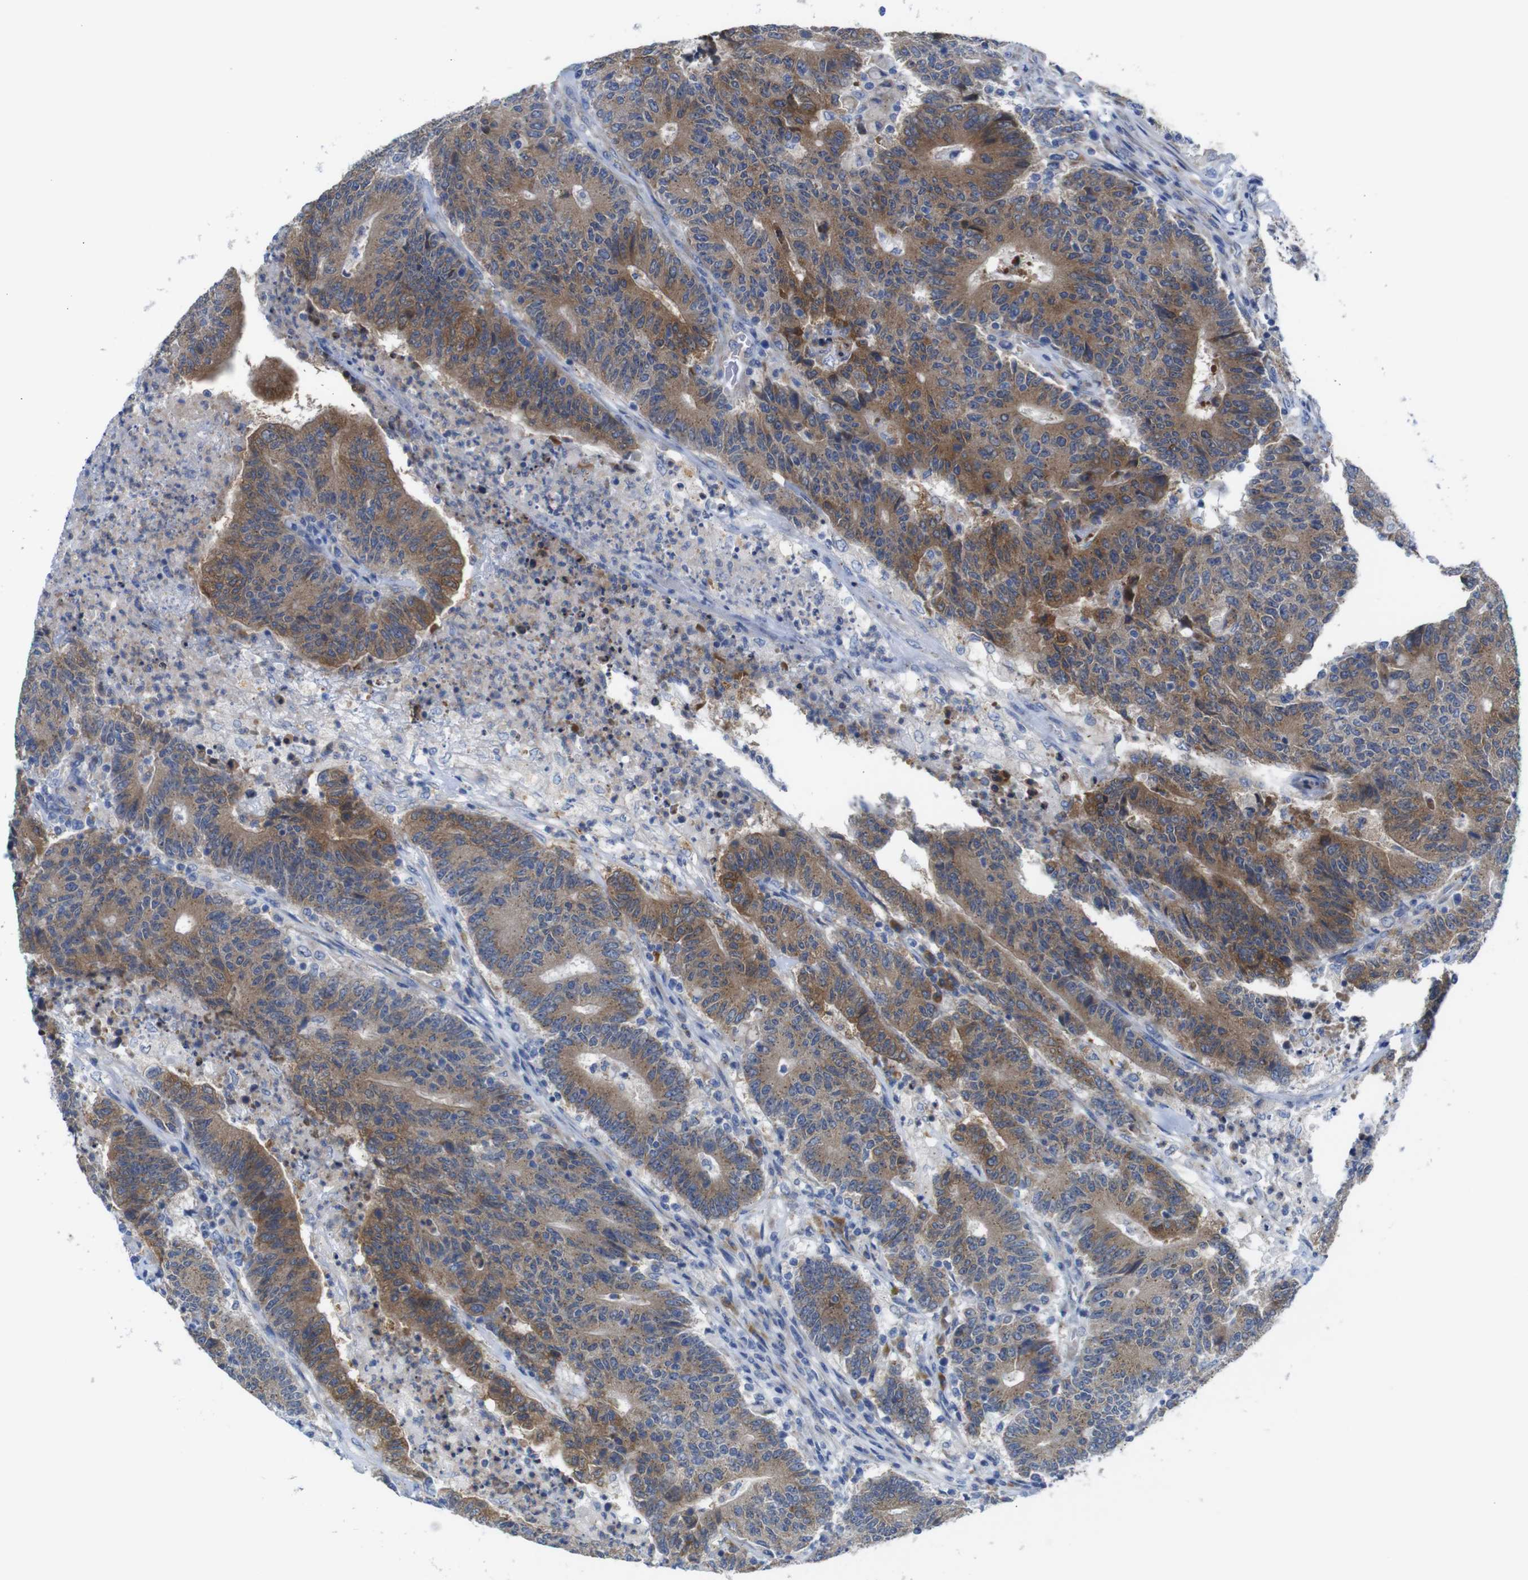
{"staining": {"intensity": "moderate", "quantity": ">75%", "location": "cytoplasmic/membranous"}, "tissue": "colorectal cancer", "cell_type": "Tumor cells", "image_type": "cancer", "snomed": [{"axis": "morphology", "description": "Normal tissue, NOS"}, {"axis": "morphology", "description": "Adenocarcinoma, NOS"}, {"axis": "topography", "description": "Colon"}], "caption": "Colorectal cancer (adenocarcinoma) was stained to show a protein in brown. There is medium levels of moderate cytoplasmic/membranous staining in approximately >75% of tumor cells.", "gene": "DDRGK1", "patient": {"sex": "female", "age": 75}}